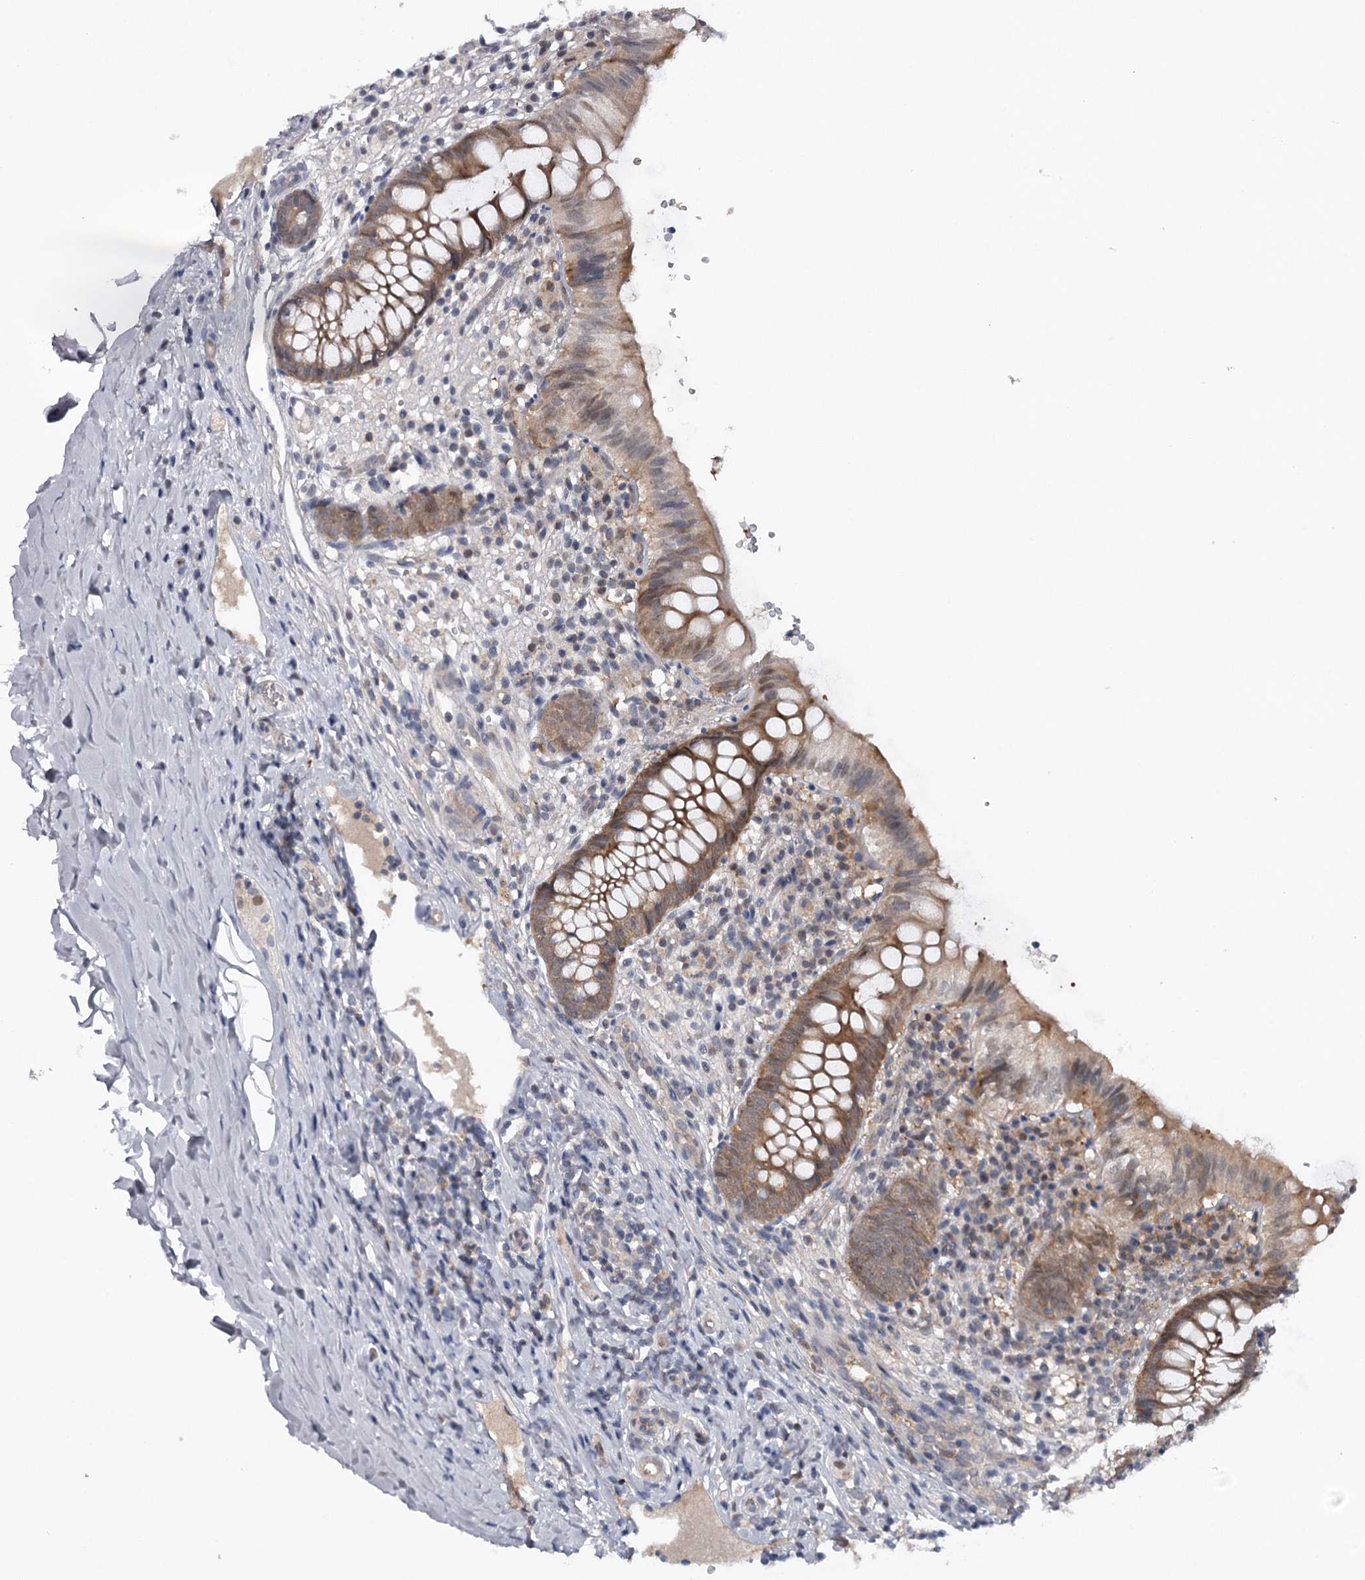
{"staining": {"intensity": "moderate", "quantity": ">75%", "location": "cytoplasmic/membranous"}, "tissue": "appendix", "cell_type": "Glandular cells", "image_type": "normal", "snomed": [{"axis": "morphology", "description": "Normal tissue, NOS"}, {"axis": "topography", "description": "Appendix"}], "caption": "DAB immunohistochemical staining of normal appendix displays moderate cytoplasmic/membranous protein expression in approximately >75% of glandular cells. The staining was performed using DAB, with brown indicating positive protein expression. Nuclei are stained blue with hematoxylin.", "gene": "GTSF1", "patient": {"sex": "male", "age": 8}}